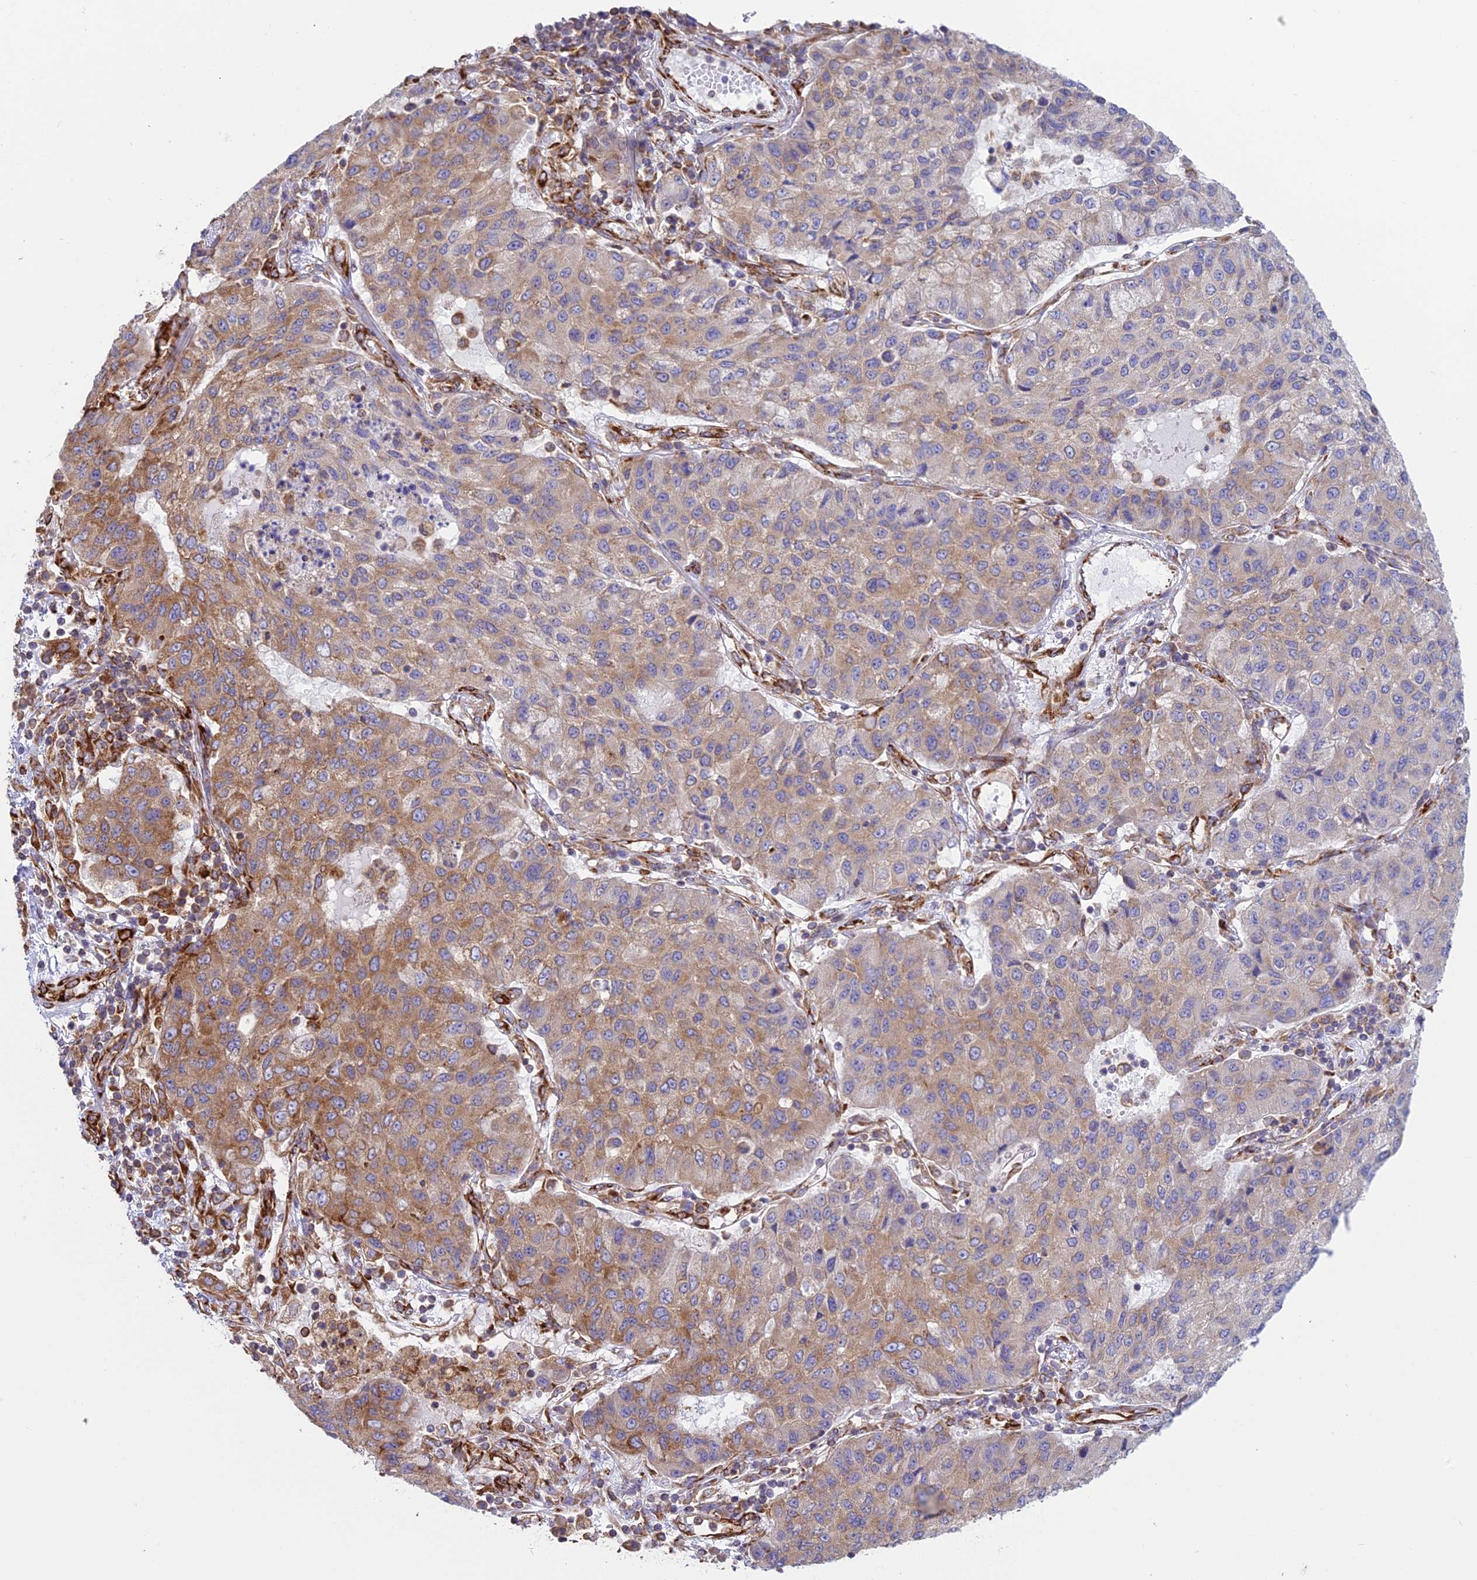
{"staining": {"intensity": "moderate", "quantity": "25%-75%", "location": "cytoplasmic/membranous"}, "tissue": "lung cancer", "cell_type": "Tumor cells", "image_type": "cancer", "snomed": [{"axis": "morphology", "description": "Squamous cell carcinoma, NOS"}, {"axis": "topography", "description": "Lung"}], "caption": "Brown immunohistochemical staining in human lung squamous cell carcinoma exhibits moderate cytoplasmic/membranous staining in about 25%-75% of tumor cells. Nuclei are stained in blue.", "gene": "CCDC69", "patient": {"sex": "male", "age": 74}}